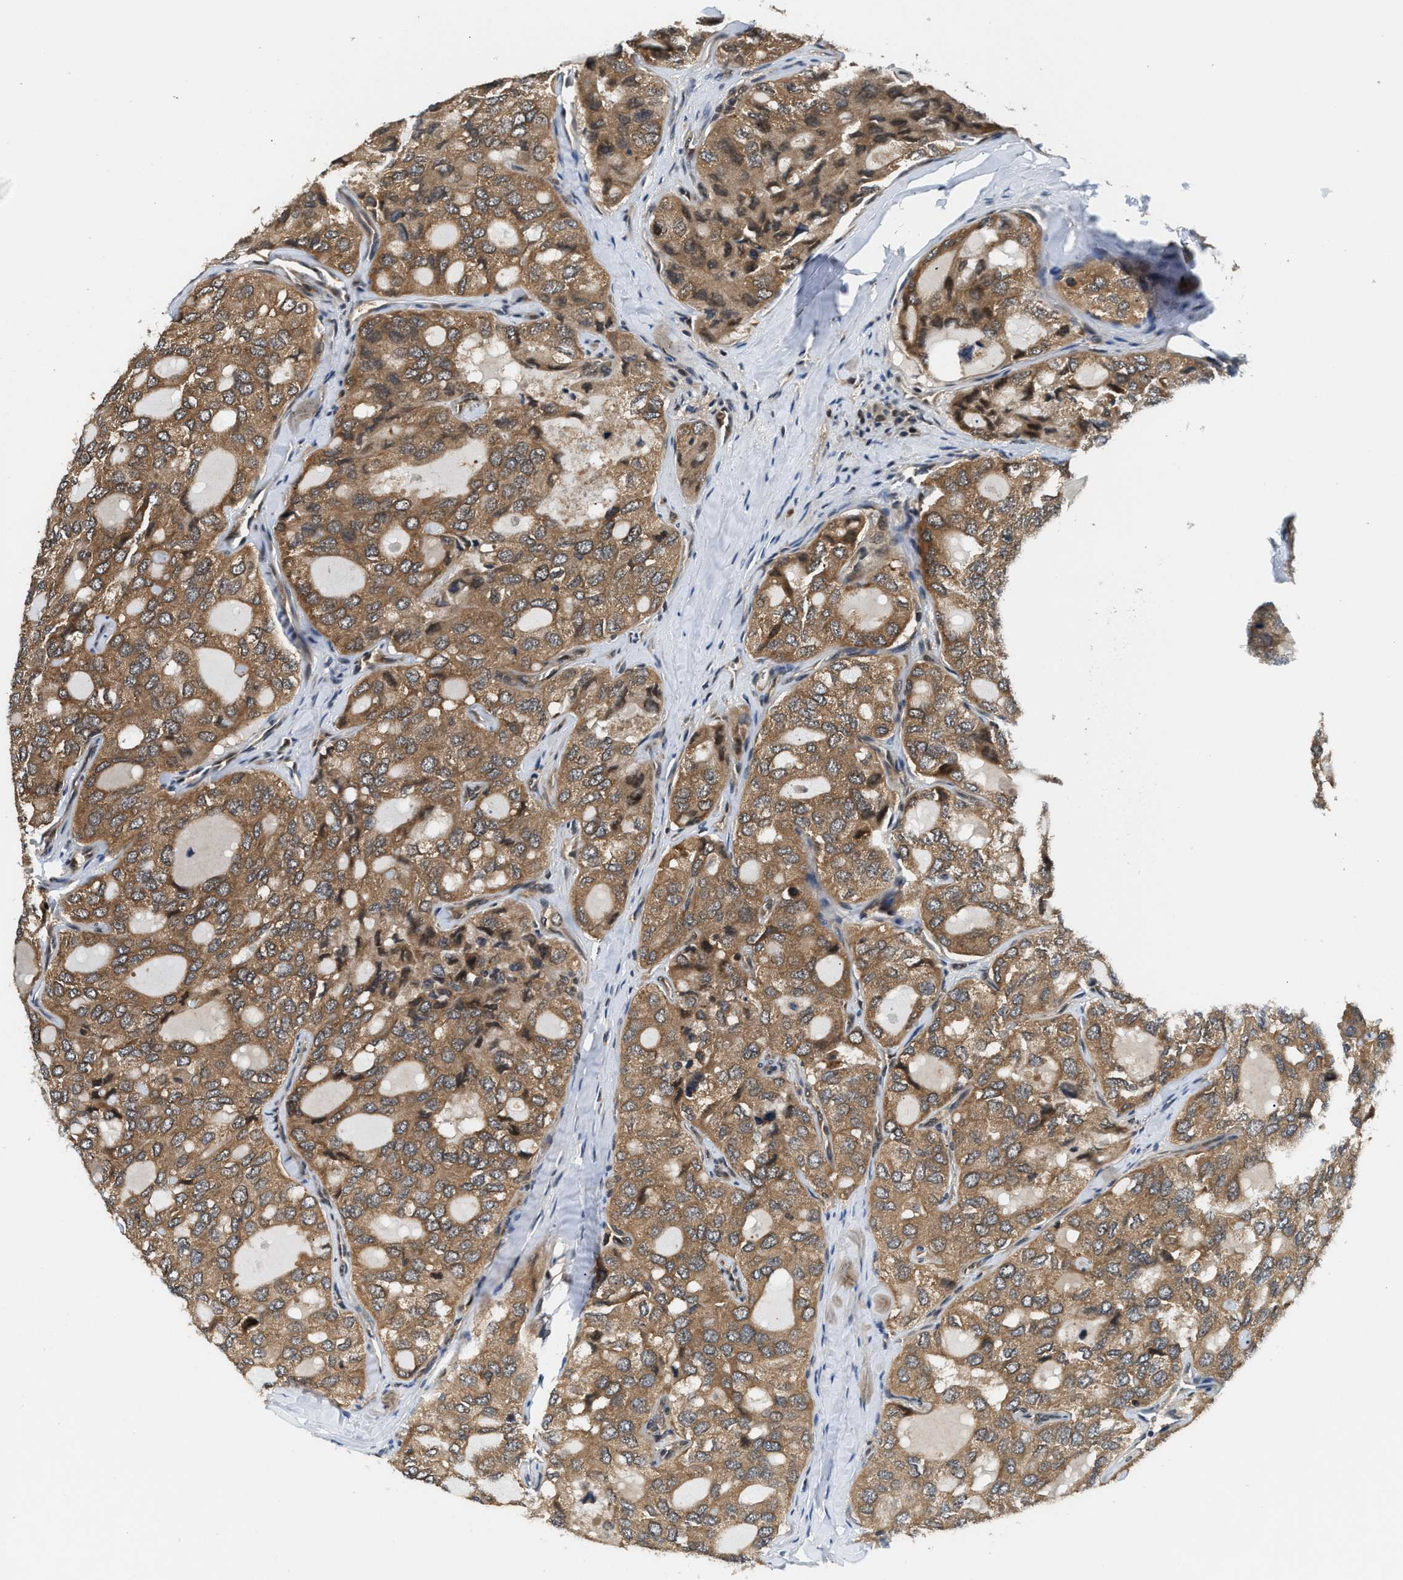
{"staining": {"intensity": "moderate", "quantity": ">75%", "location": "cytoplasmic/membranous"}, "tissue": "thyroid cancer", "cell_type": "Tumor cells", "image_type": "cancer", "snomed": [{"axis": "morphology", "description": "Follicular adenoma carcinoma, NOS"}, {"axis": "topography", "description": "Thyroid gland"}], "caption": "Immunohistochemistry micrograph of thyroid cancer (follicular adenoma carcinoma) stained for a protein (brown), which shows medium levels of moderate cytoplasmic/membranous positivity in approximately >75% of tumor cells.", "gene": "RAB29", "patient": {"sex": "male", "age": 75}}